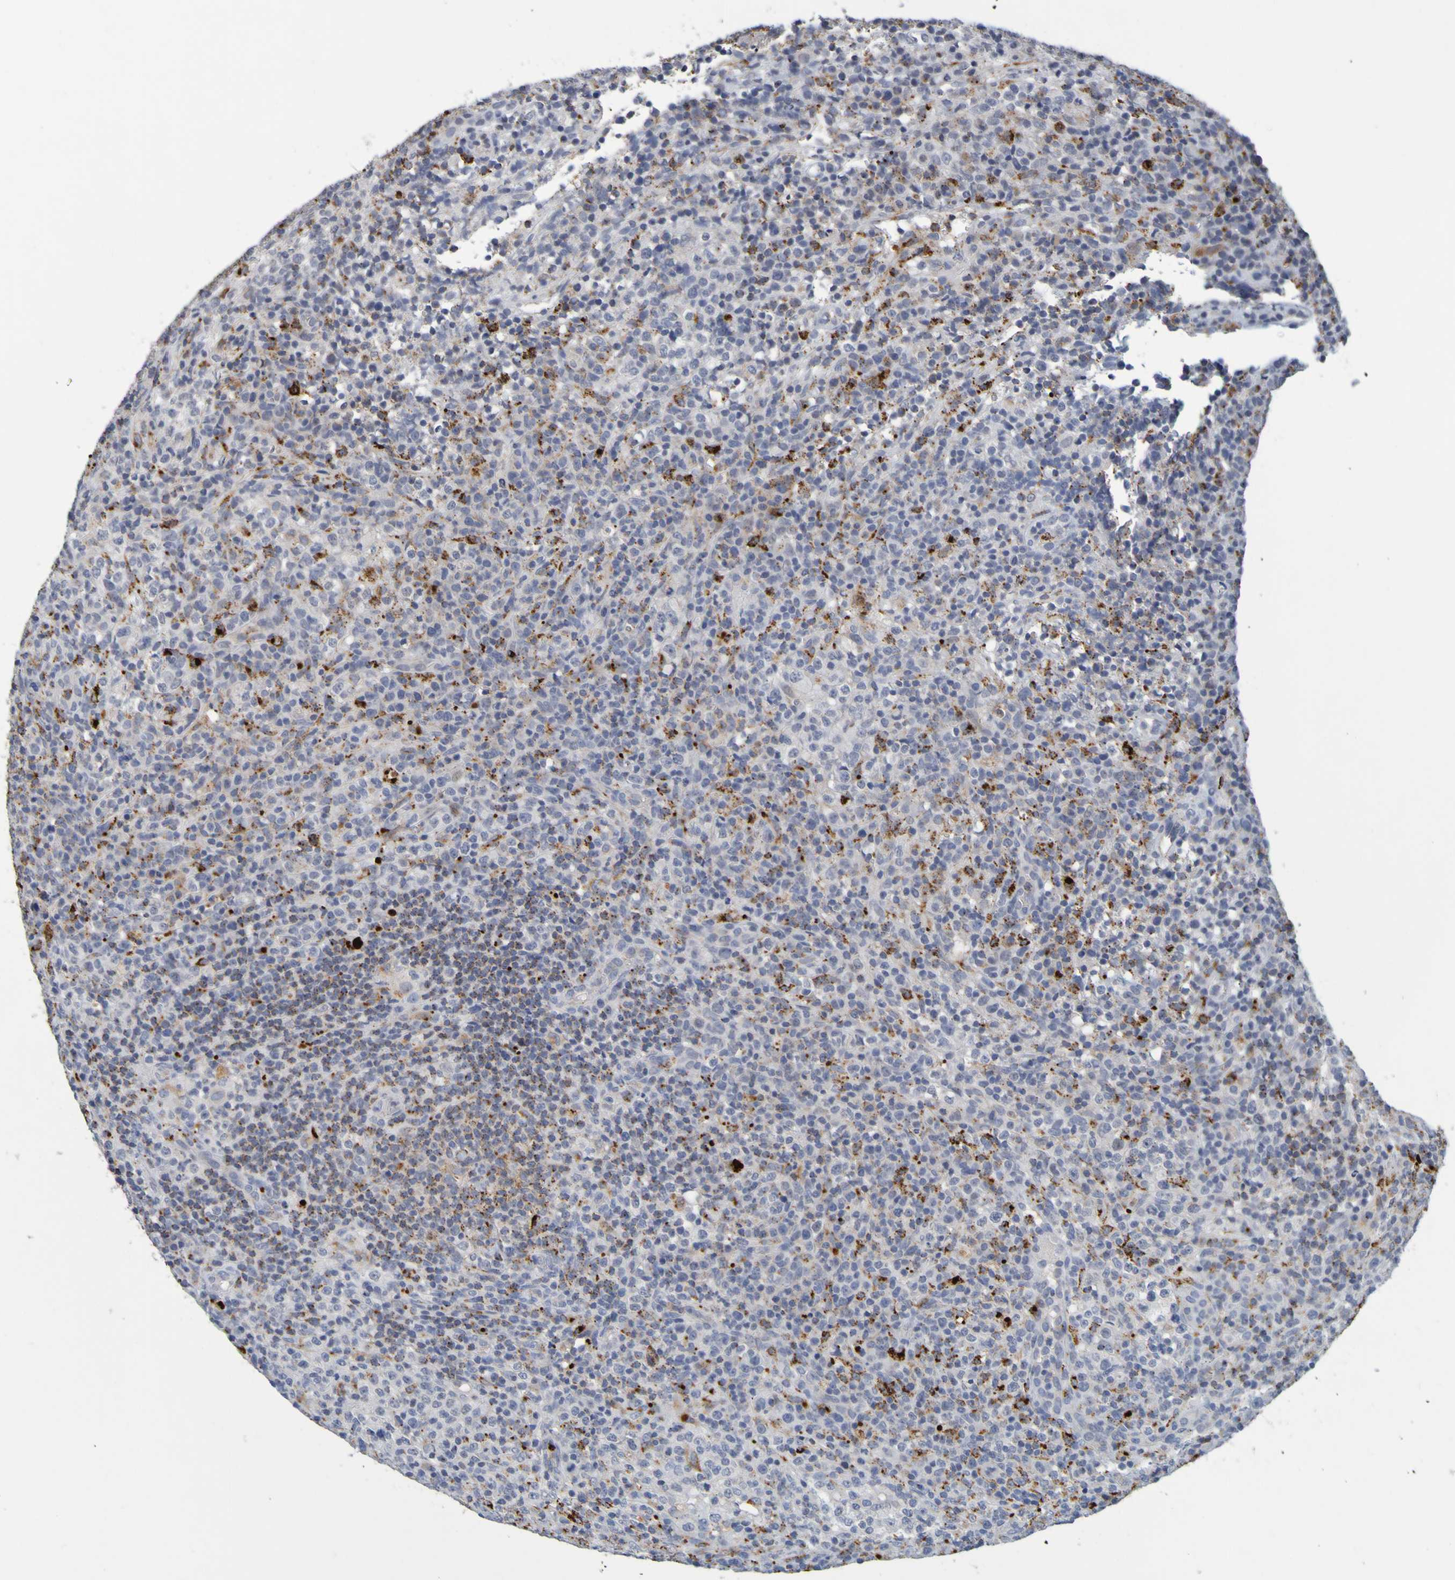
{"staining": {"intensity": "moderate", "quantity": "<25%", "location": "cytoplasmic/membranous"}, "tissue": "lymphoma", "cell_type": "Tumor cells", "image_type": "cancer", "snomed": [{"axis": "morphology", "description": "Malignant lymphoma, non-Hodgkin's type, High grade"}, {"axis": "topography", "description": "Lymph node"}], "caption": "Protein analysis of malignant lymphoma, non-Hodgkin's type (high-grade) tissue reveals moderate cytoplasmic/membranous positivity in approximately <25% of tumor cells.", "gene": "TPH1", "patient": {"sex": "female", "age": 76}}